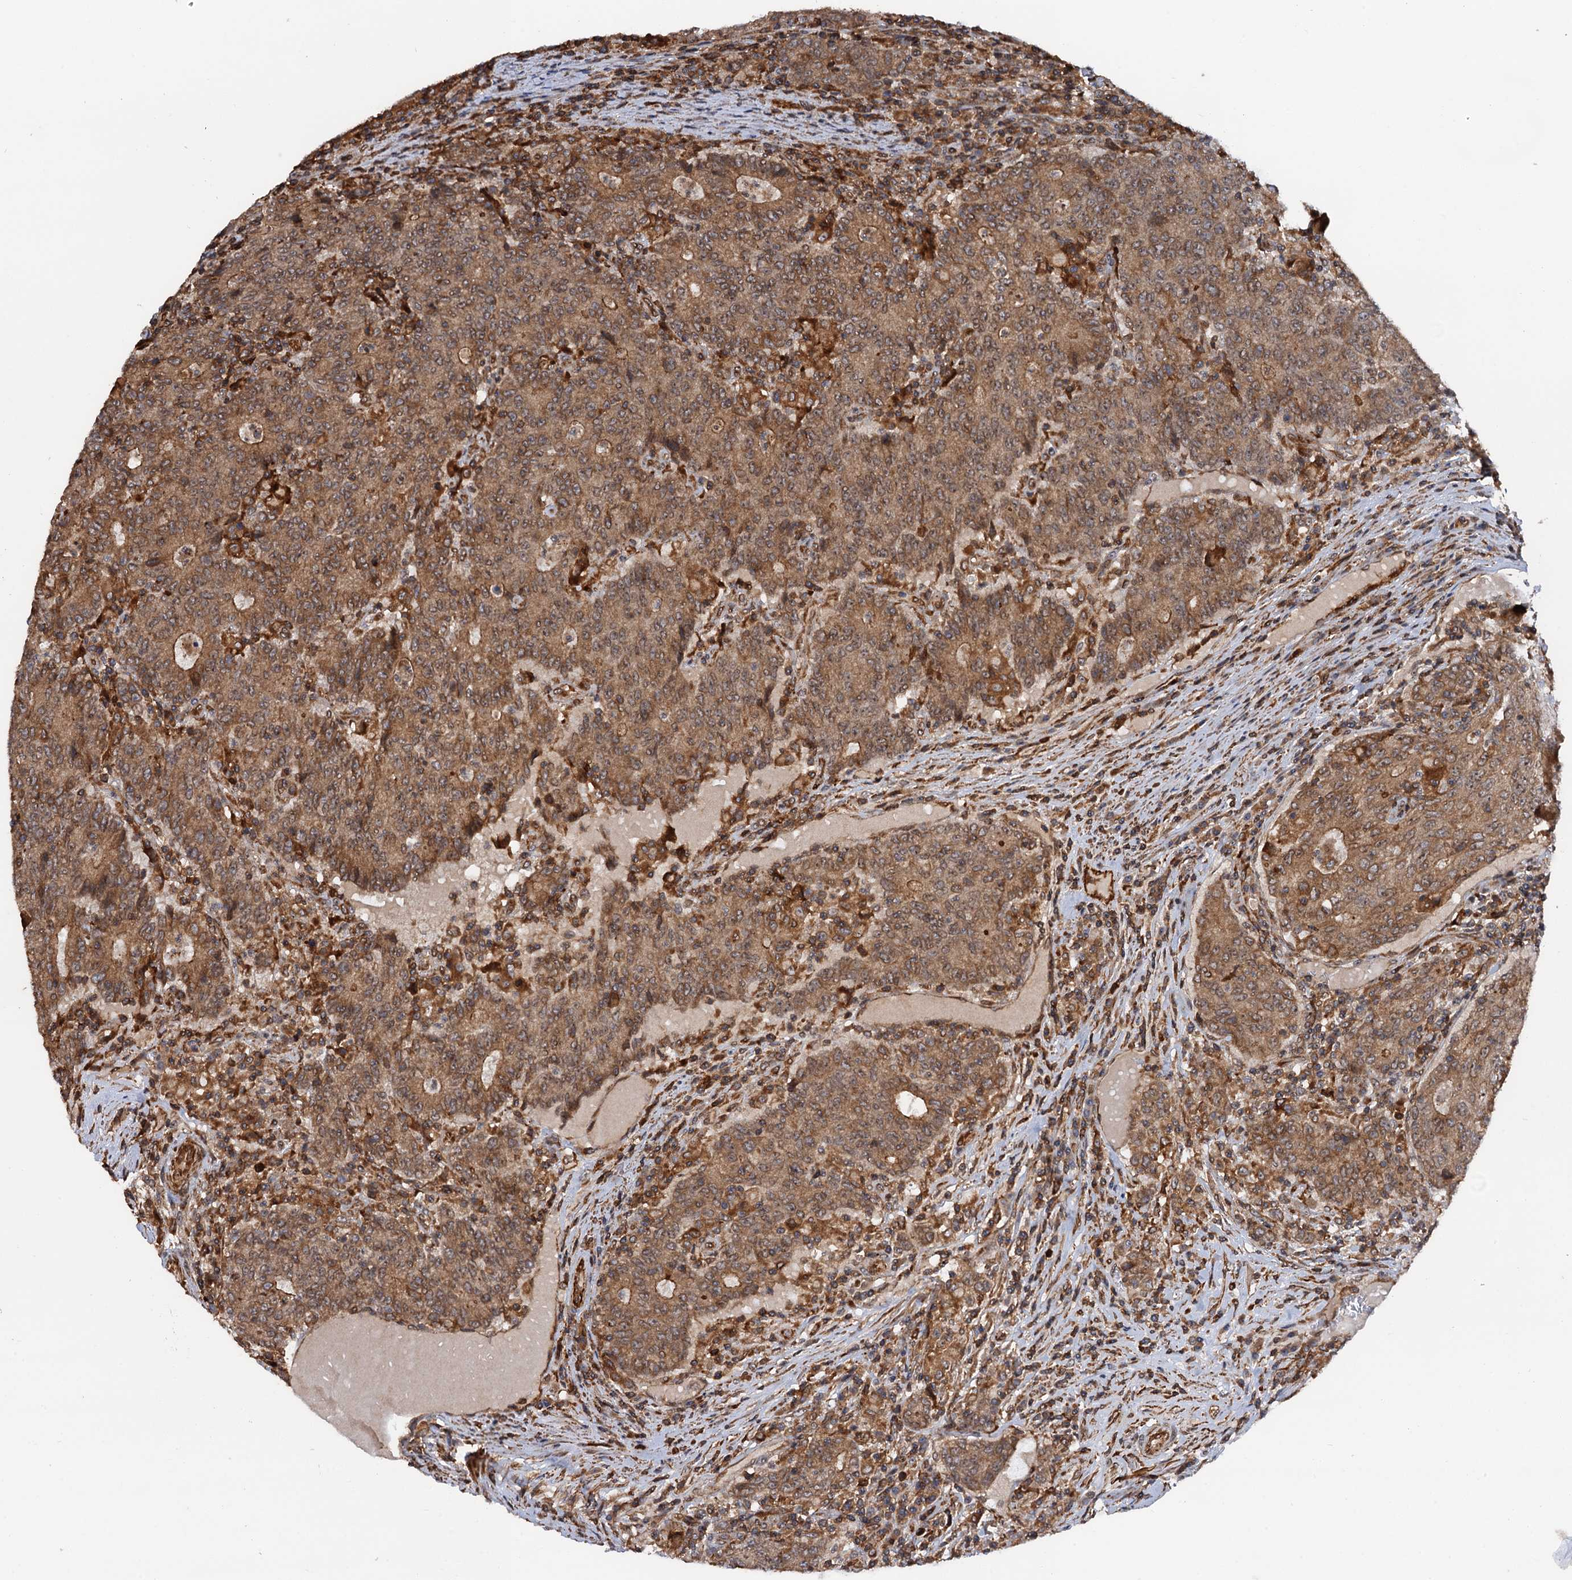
{"staining": {"intensity": "moderate", "quantity": ">75%", "location": "cytoplasmic/membranous"}, "tissue": "colorectal cancer", "cell_type": "Tumor cells", "image_type": "cancer", "snomed": [{"axis": "morphology", "description": "Adenocarcinoma, NOS"}, {"axis": "topography", "description": "Colon"}], "caption": "The histopathology image exhibits immunohistochemical staining of adenocarcinoma (colorectal). There is moderate cytoplasmic/membranous expression is present in approximately >75% of tumor cells.", "gene": "BORA", "patient": {"sex": "female", "age": 75}}